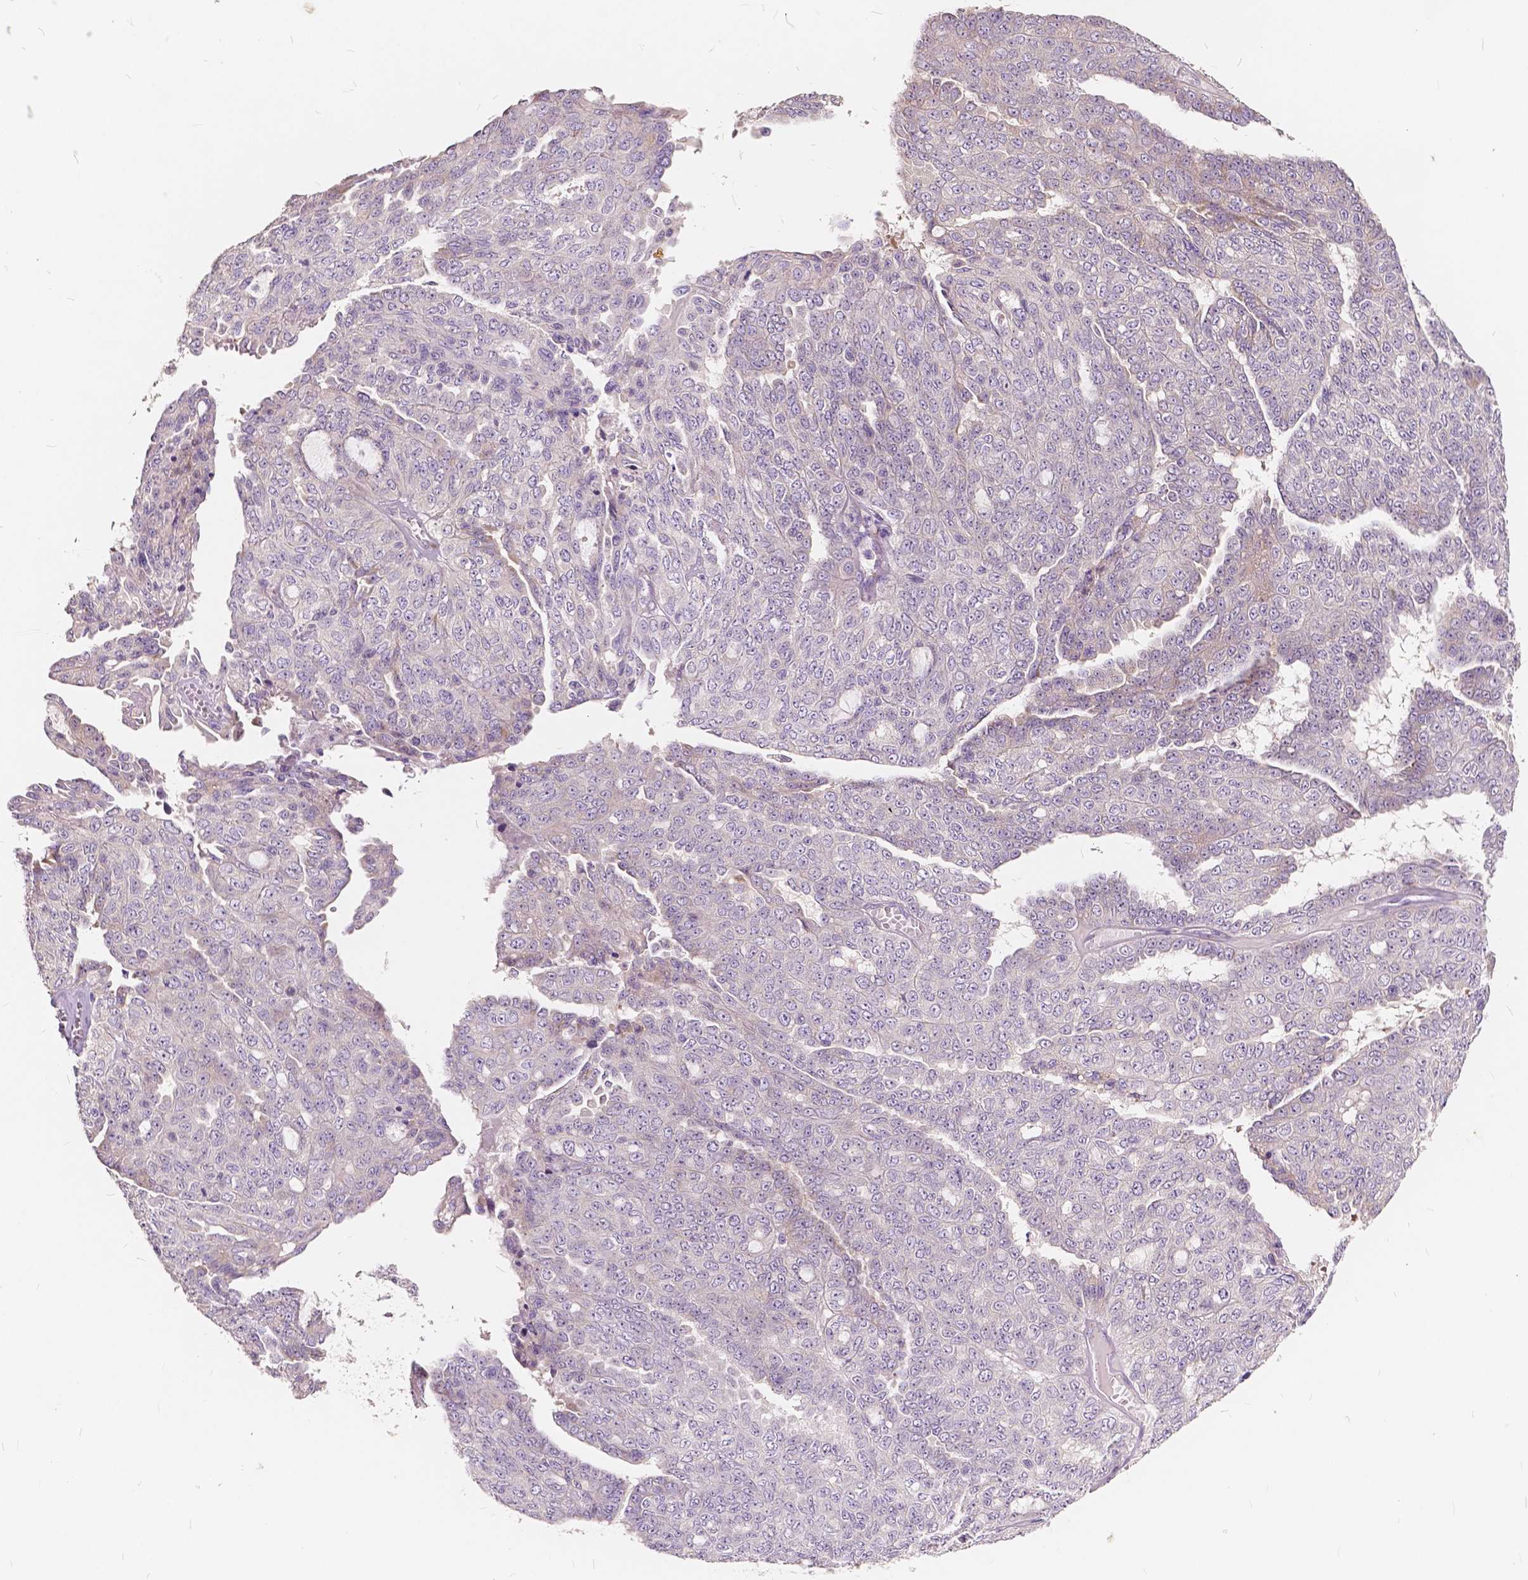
{"staining": {"intensity": "negative", "quantity": "none", "location": "none"}, "tissue": "ovarian cancer", "cell_type": "Tumor cells", "image_type": "cancer", "snomed": [{"axis": "morphology", "description": "Cystadenocarcinoma, serous, NOS"}, {"axis": "topography", "description": "Ovary"}], "caption": "Protein analysis of ovarian cancer demonstrates no significant staining in tumor cells.", "gene": "SLC7A8", "patient": {"sex": "female", "age": 71}}